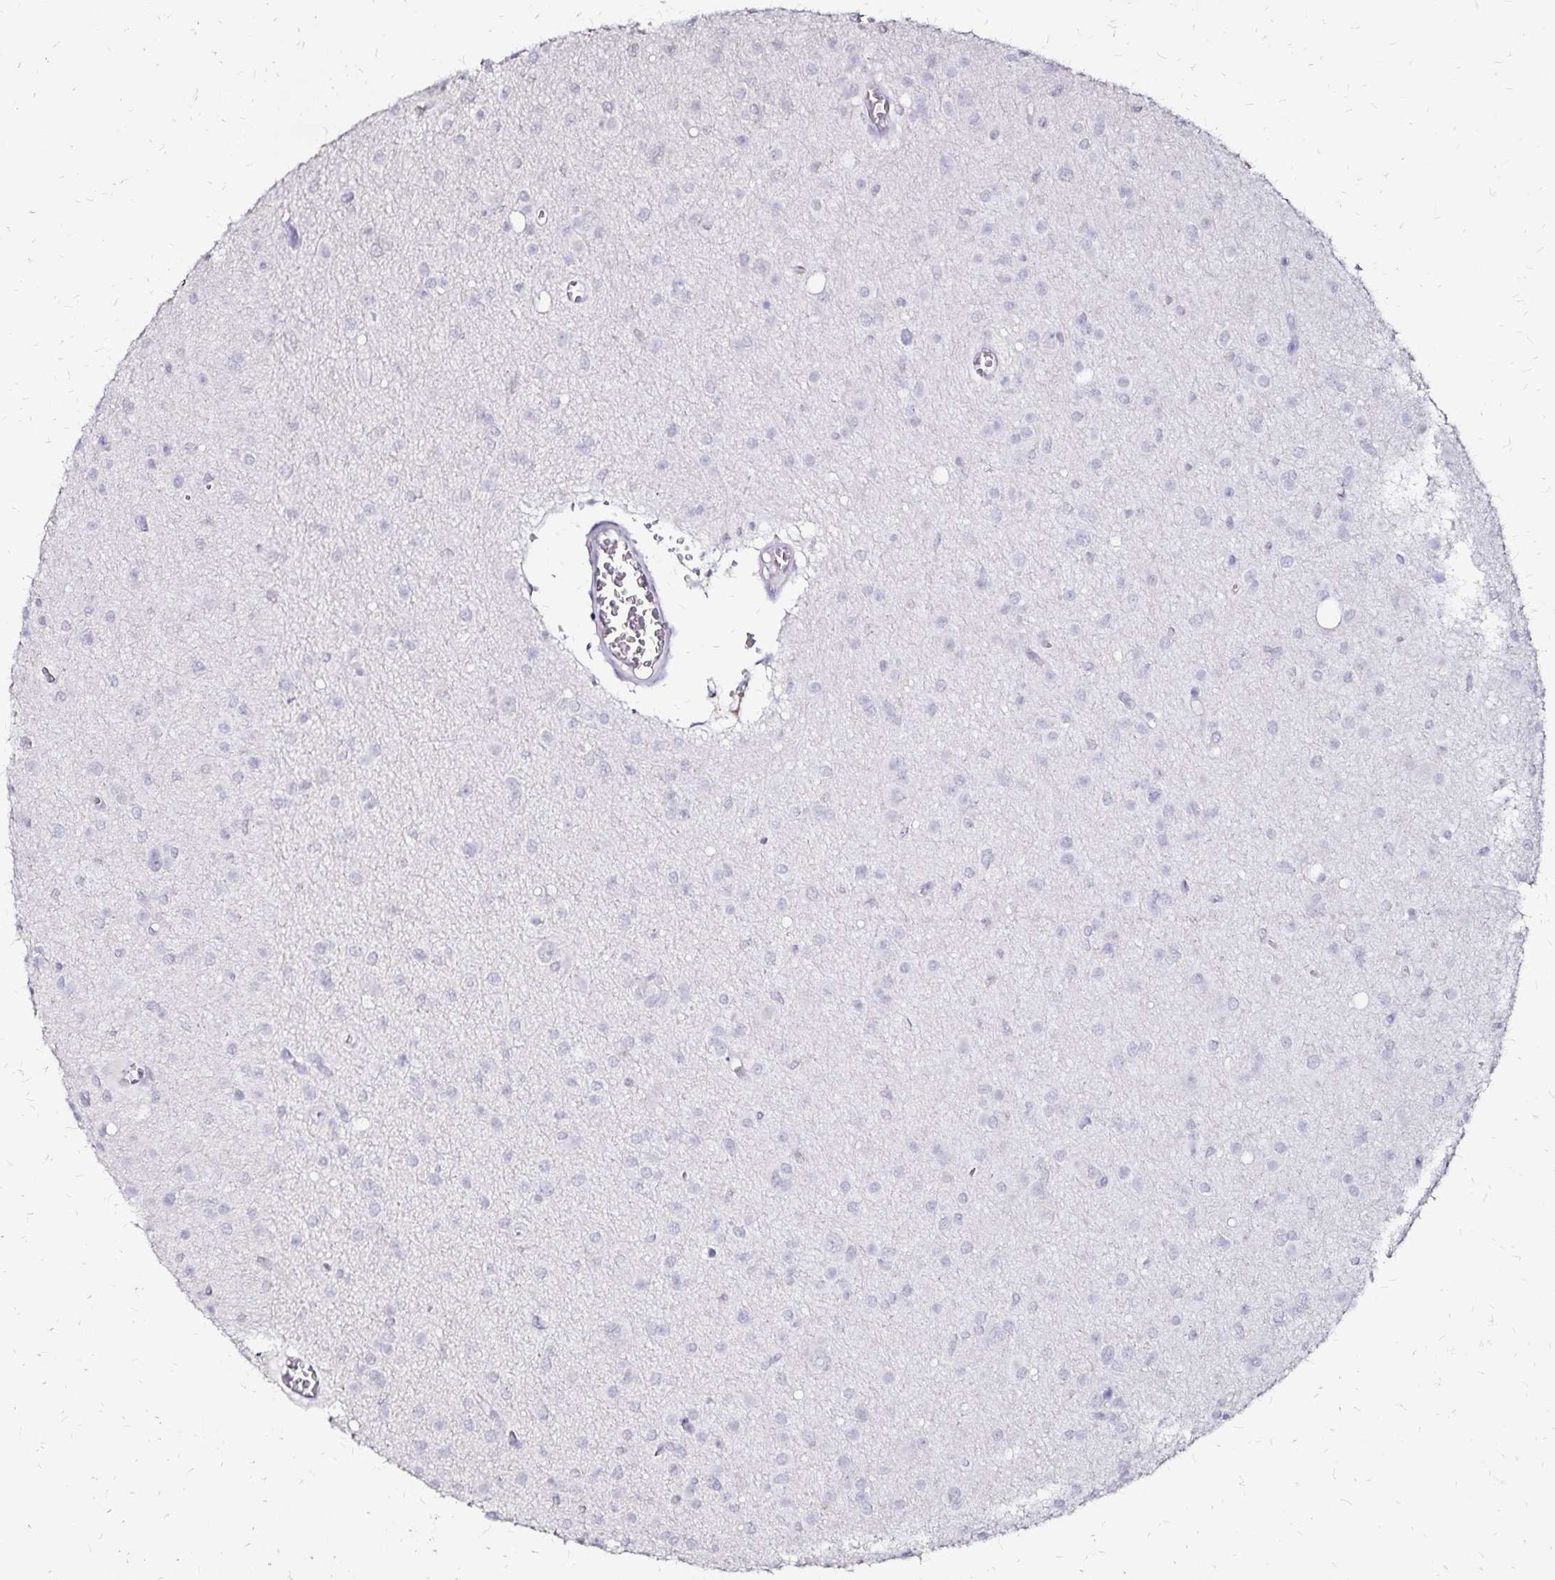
{"staining": {"intensity": "negative", "quantity": "none", "location": "none"}, "tissue": "glioma", "cell_type": "Tumor cells", "image_type": "cancer", "snomed": [{"axis": "morphology", "description": "Glioma, malignant, High grade"}, {"axis": "topography", "description": "Brain"}], "caption": "Immunohistochemistry micrograph of neoplastic tissue: human glioma stained with DAB demonstrates no significant protein positivity in tumor cells. (DAB immunohistochemistry, high magnification).", "gene": "SLC5A1", "patient": {"sex": "male", "age": 23}}